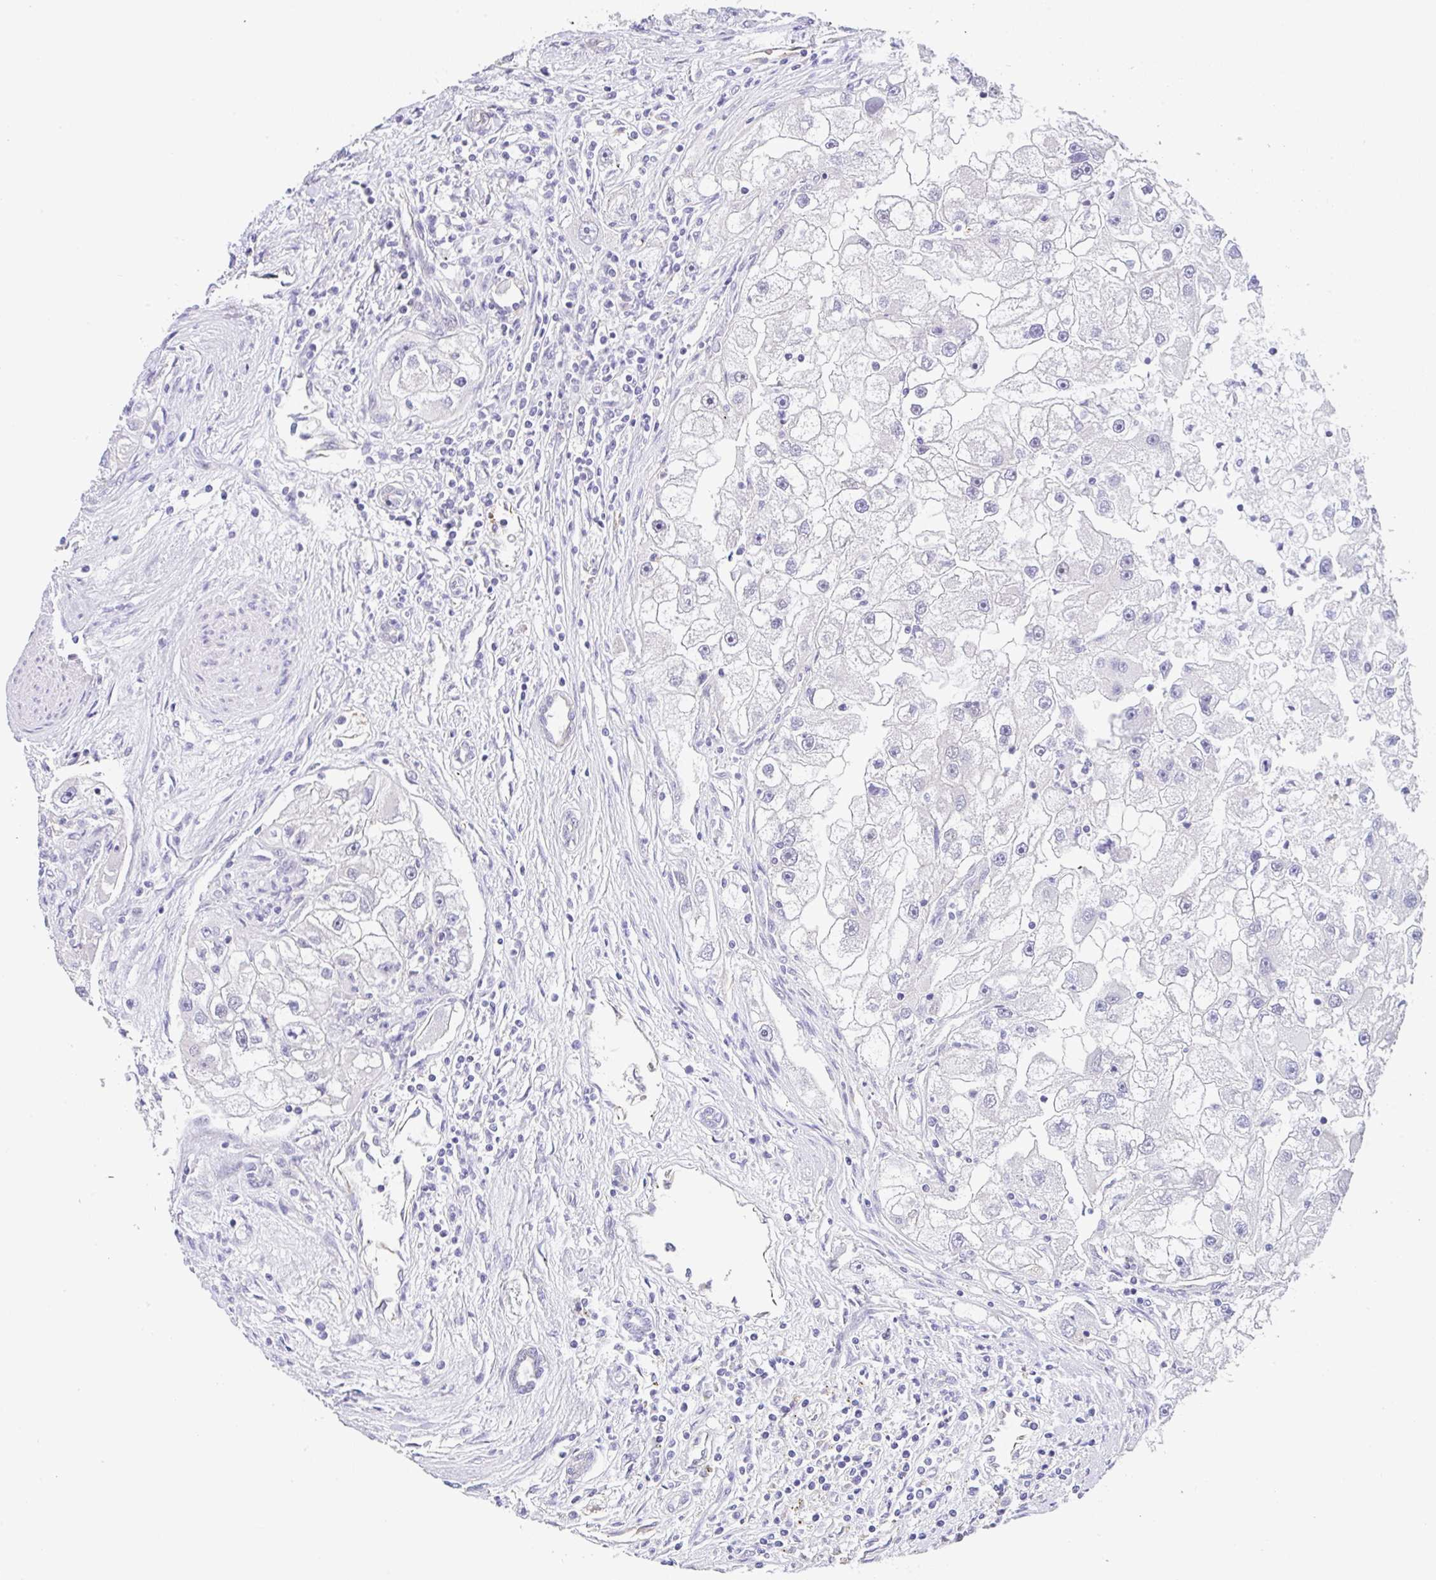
{"staining": {"intensity": "negative", "quantity": "none", "location": "none"}, "tissue": "renal cancer", "cell_type": "Tumor cells", "image_type": "cancer", "snomed": [{"axis": "morphology", "description": "Adenocarcinoma, NOS"}, {"axis": "topography", "description": "Kidney"}], "caption": "This is an immunohistochemistry image of human renal adenocarcinoma. There is no expression in tumor cells.", "gene": "CGNL1", "patient": {"sex": "male", "age": 63}}